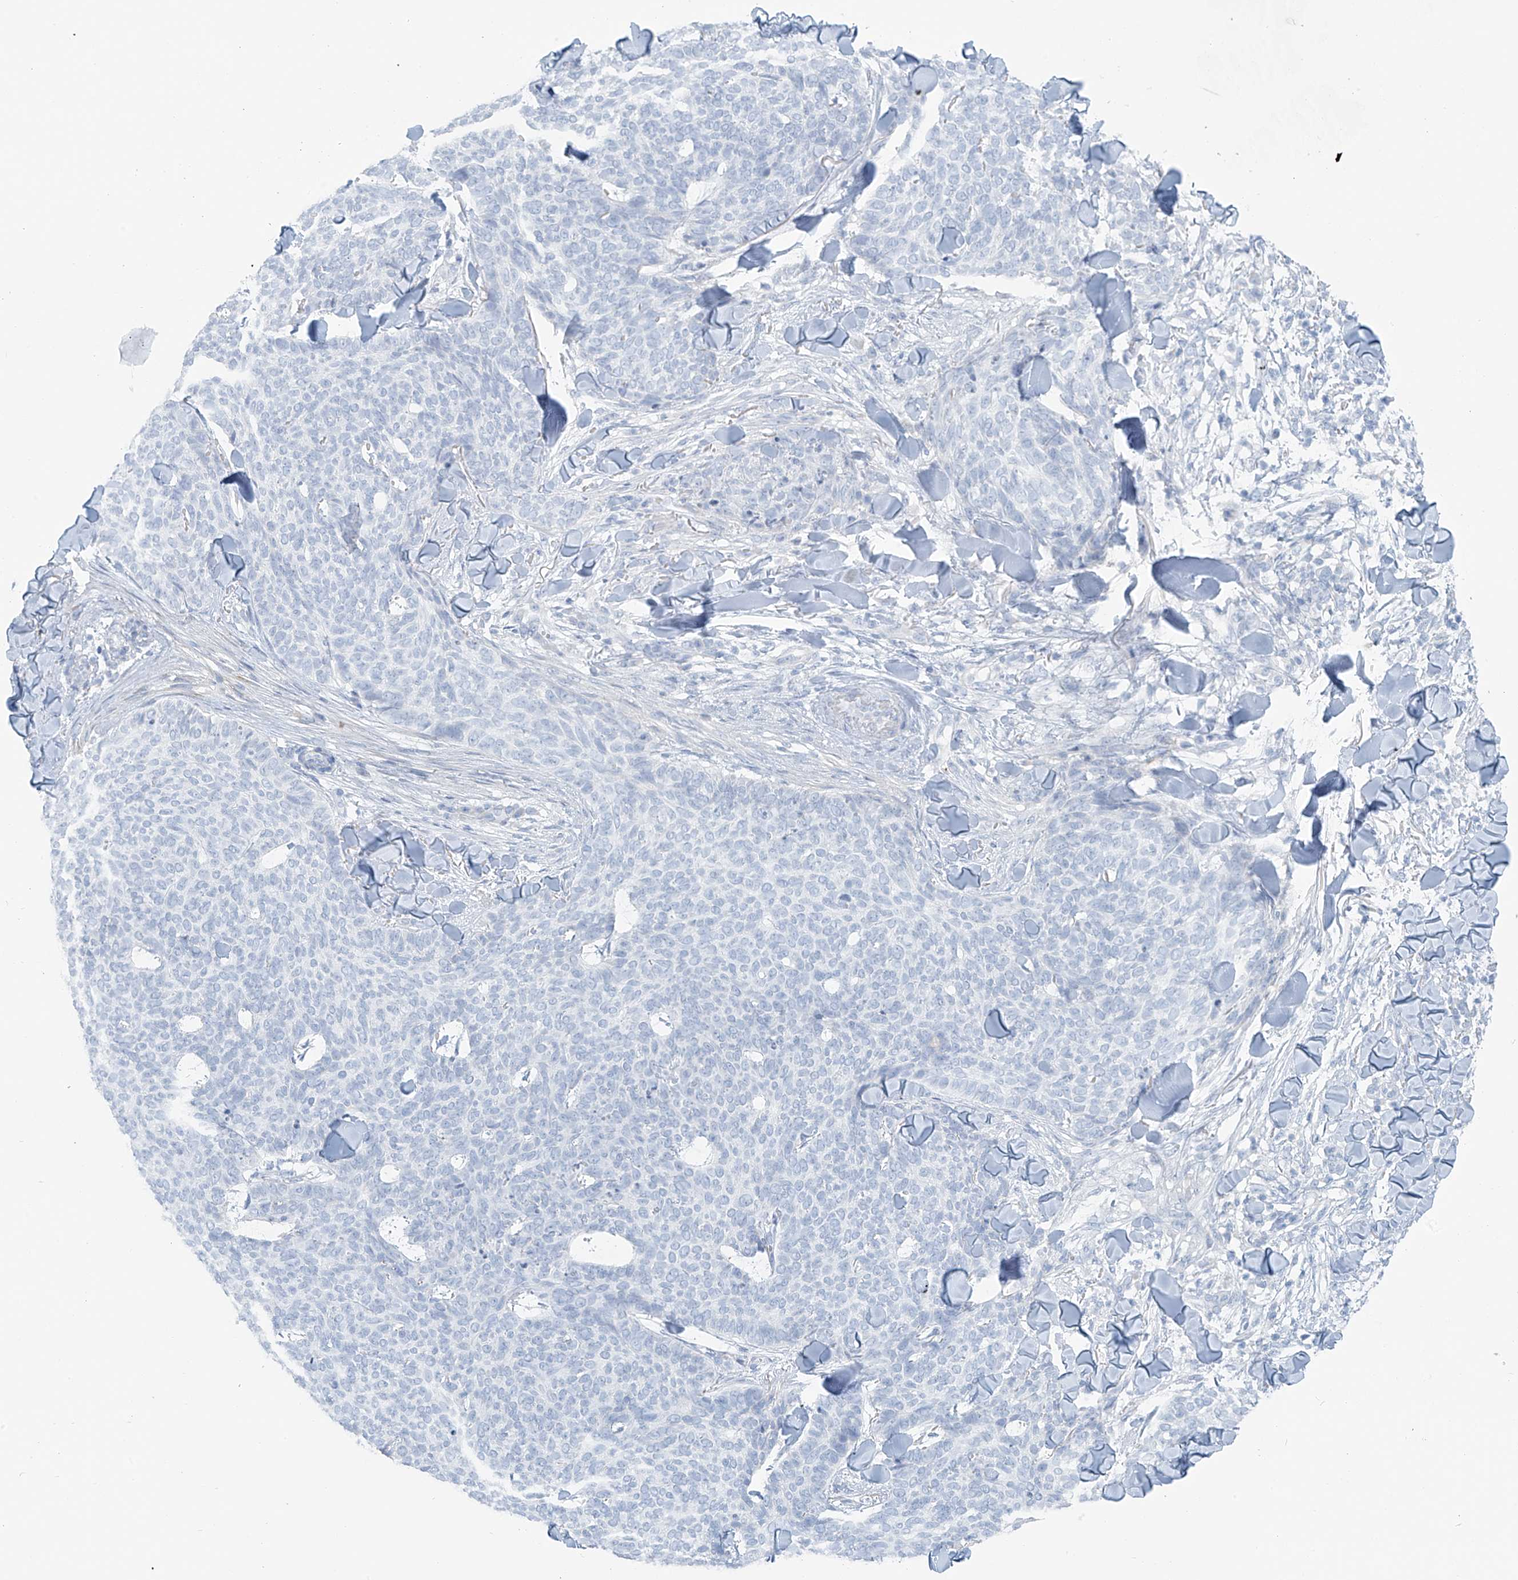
{"staining": {"intensity": "negative", "quantity": "none", "location": "none"}, "tissue": "skin cancer", "cell_type": "Tumor cells", "image_type": "cancer", "snomed": [{"axis": "morphology", "description": "Normal tissue, NOS"}, {"axis": "morphology", "description": "Basal cell carcinoma"}, {"axis": "topography", "description": "Skin"}], "caption": "Protein analysis of basal cell carcinoma (skin) displays no significant expression in tumor cells.", "gene": "SLC25A43", "patient": {"sex": "male", "age": 50}}